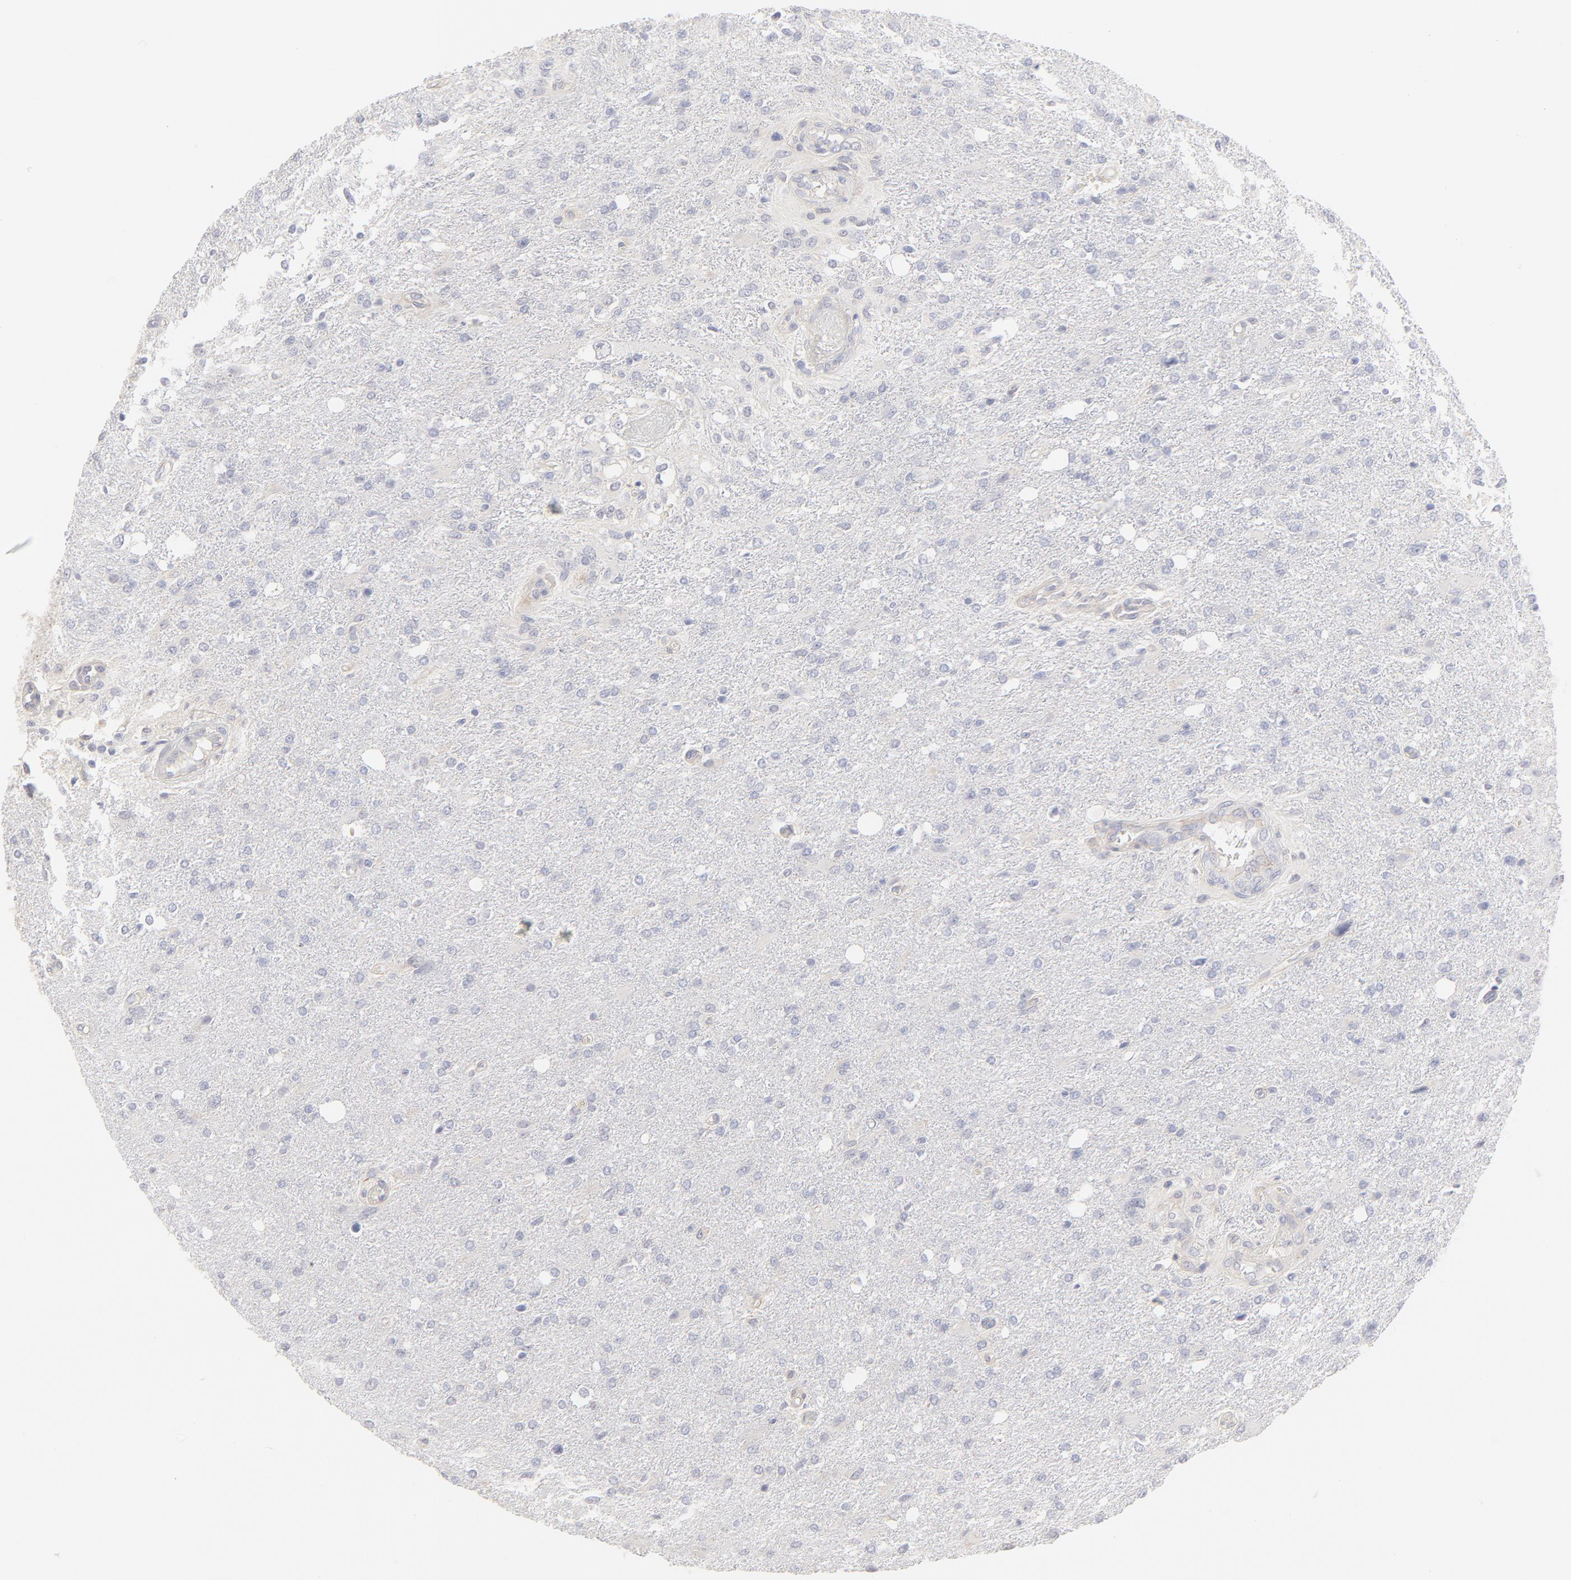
{"staining": {"intensity": "negative", "quantity": "none", "location": "none"}, "tissue": "glioma", "cell_type": "Tumor cells", "image_type": "cancer", "snomed": [{"axis": "morphology", "description": "Glioma, malignant, High grade"}, {"axis": "topography", "description": "Cerebral cortex"}], "caption": "There is no significant staining in tumor cells of glioma.", "gene": "ELF3", "patient": {"sex": "male", "age": 76}}